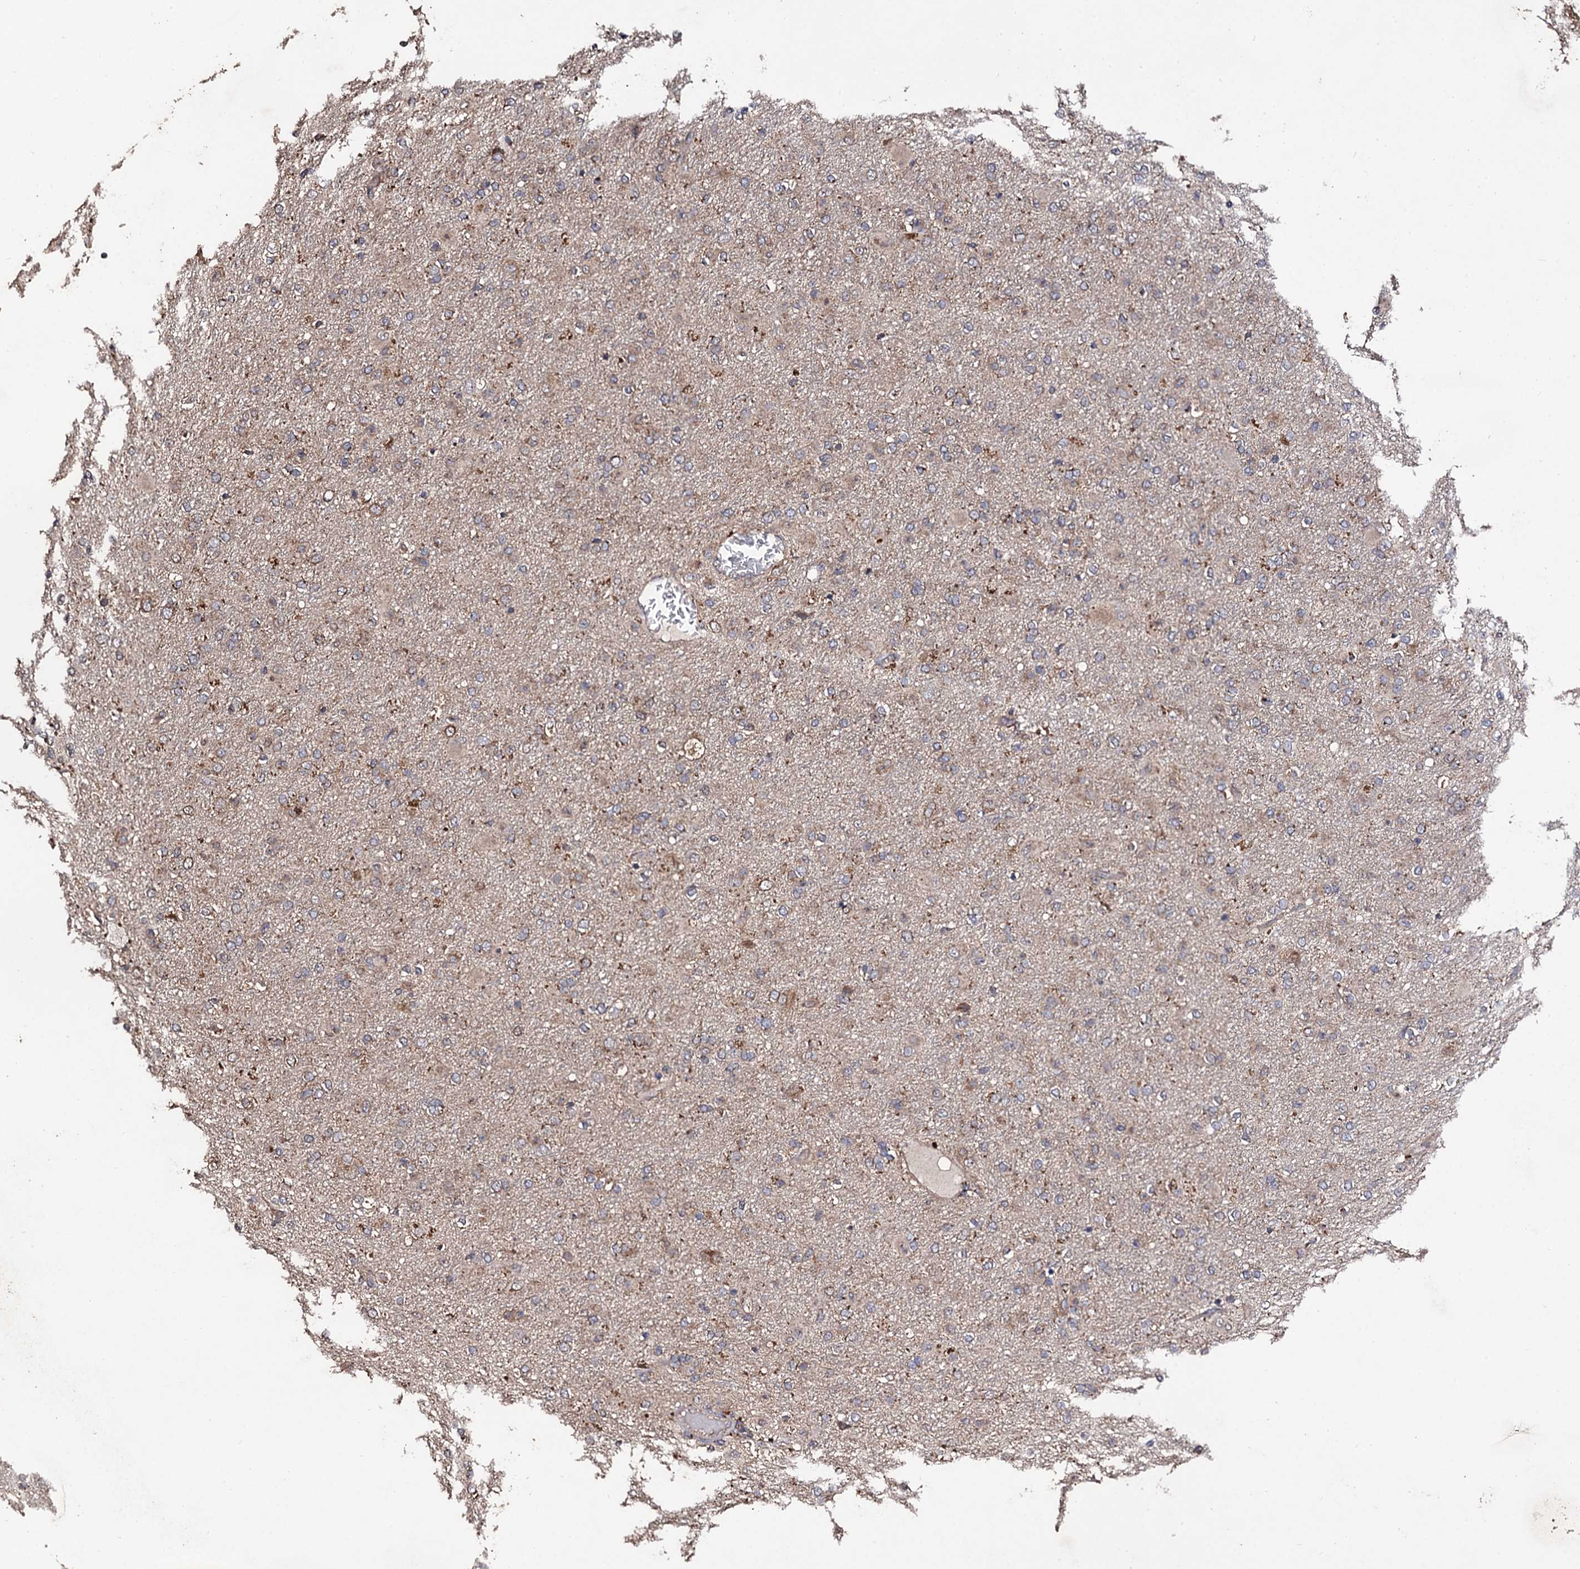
{"staining": {"intensity": "weak", "quantity": "25%-75%", "location": "cytoplasmic/membranous"}, "tissue": "glioma", "cell_type": "Tumor cells", "image_type": "cancer", "snomed": [{"axis": "morphology", "description": "Glioma, malignant, Low grade"}, {"axis": "topography", "description": "Brain"}], "caption": "DAB (3,3'-diaminobenzidine) immunohistochemical staining of malignant glioma (low-grade) displays weak cytoplasmic/membranous protein positivity in approximately 25%-75% of tumor cells.", "gene": "PPTC7", "patient": {"sex": "male", "age": 65}}